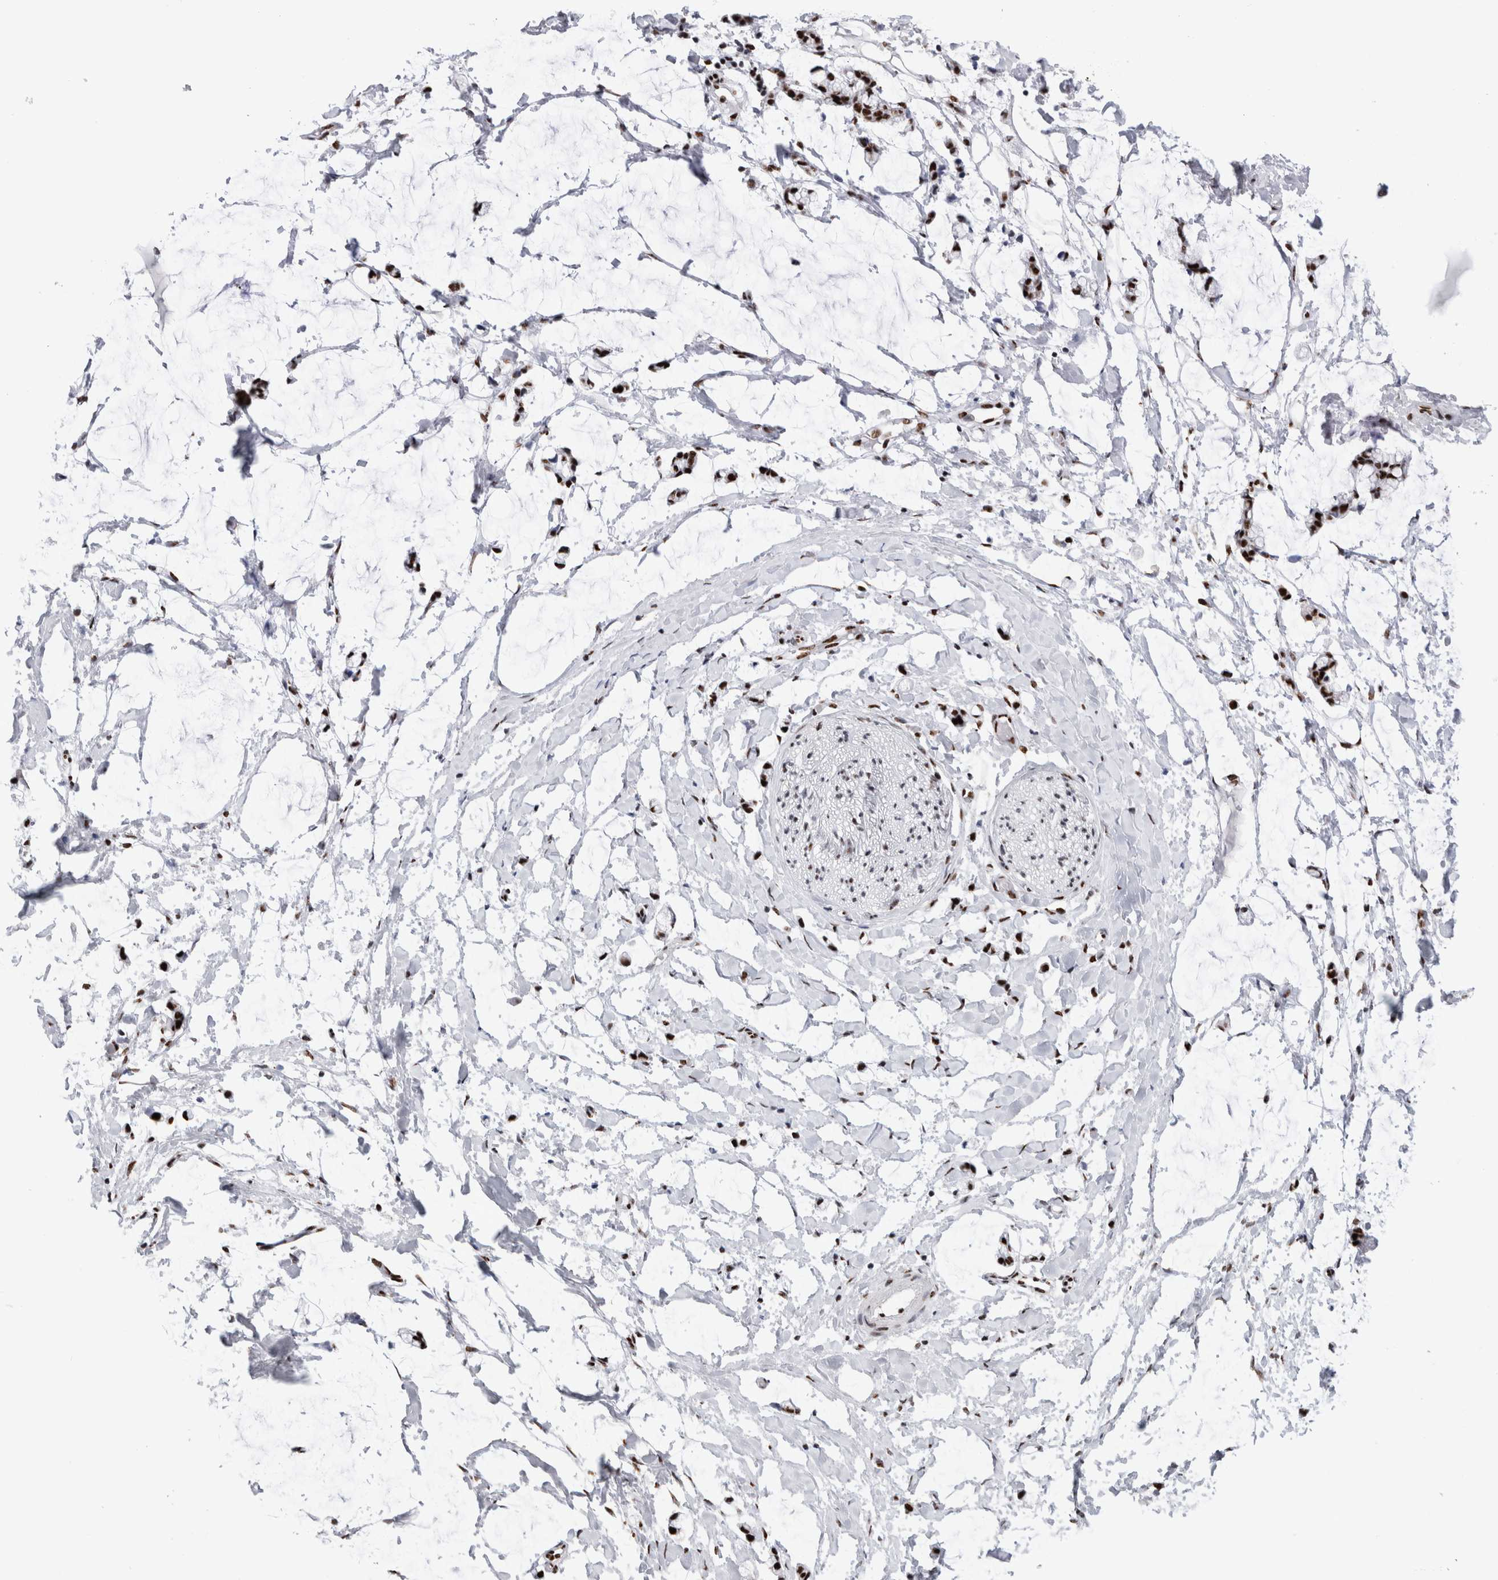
{"staining": {"intensity": "moderate", "quantity": ">75%", "location": "nuclear"}, "tissue": "soft tissue", "cell_type": "Fibroblasts", "image_type": "normal", "snomed": [{"axis": "morphology", "description": "Normal tissue, NOS"}, {"axis": "morphology", "description": "Adenocarcinoma, NOS"}, {"axis": "topography", "description": "Colon"}, {"axis": "topography", "description": "Peripheral nerve tissue"}], "caption": "Immunohistochemical staining of normal human soft tissue displays >75% levels of moderate nuclear protein positivity in approximately >75% of fibroblasts. (DAB IHC, brown staining for protein, blue staining for nuclei).", "gene": "RBM6", "patient": {"sex": "male", "age": 14}}